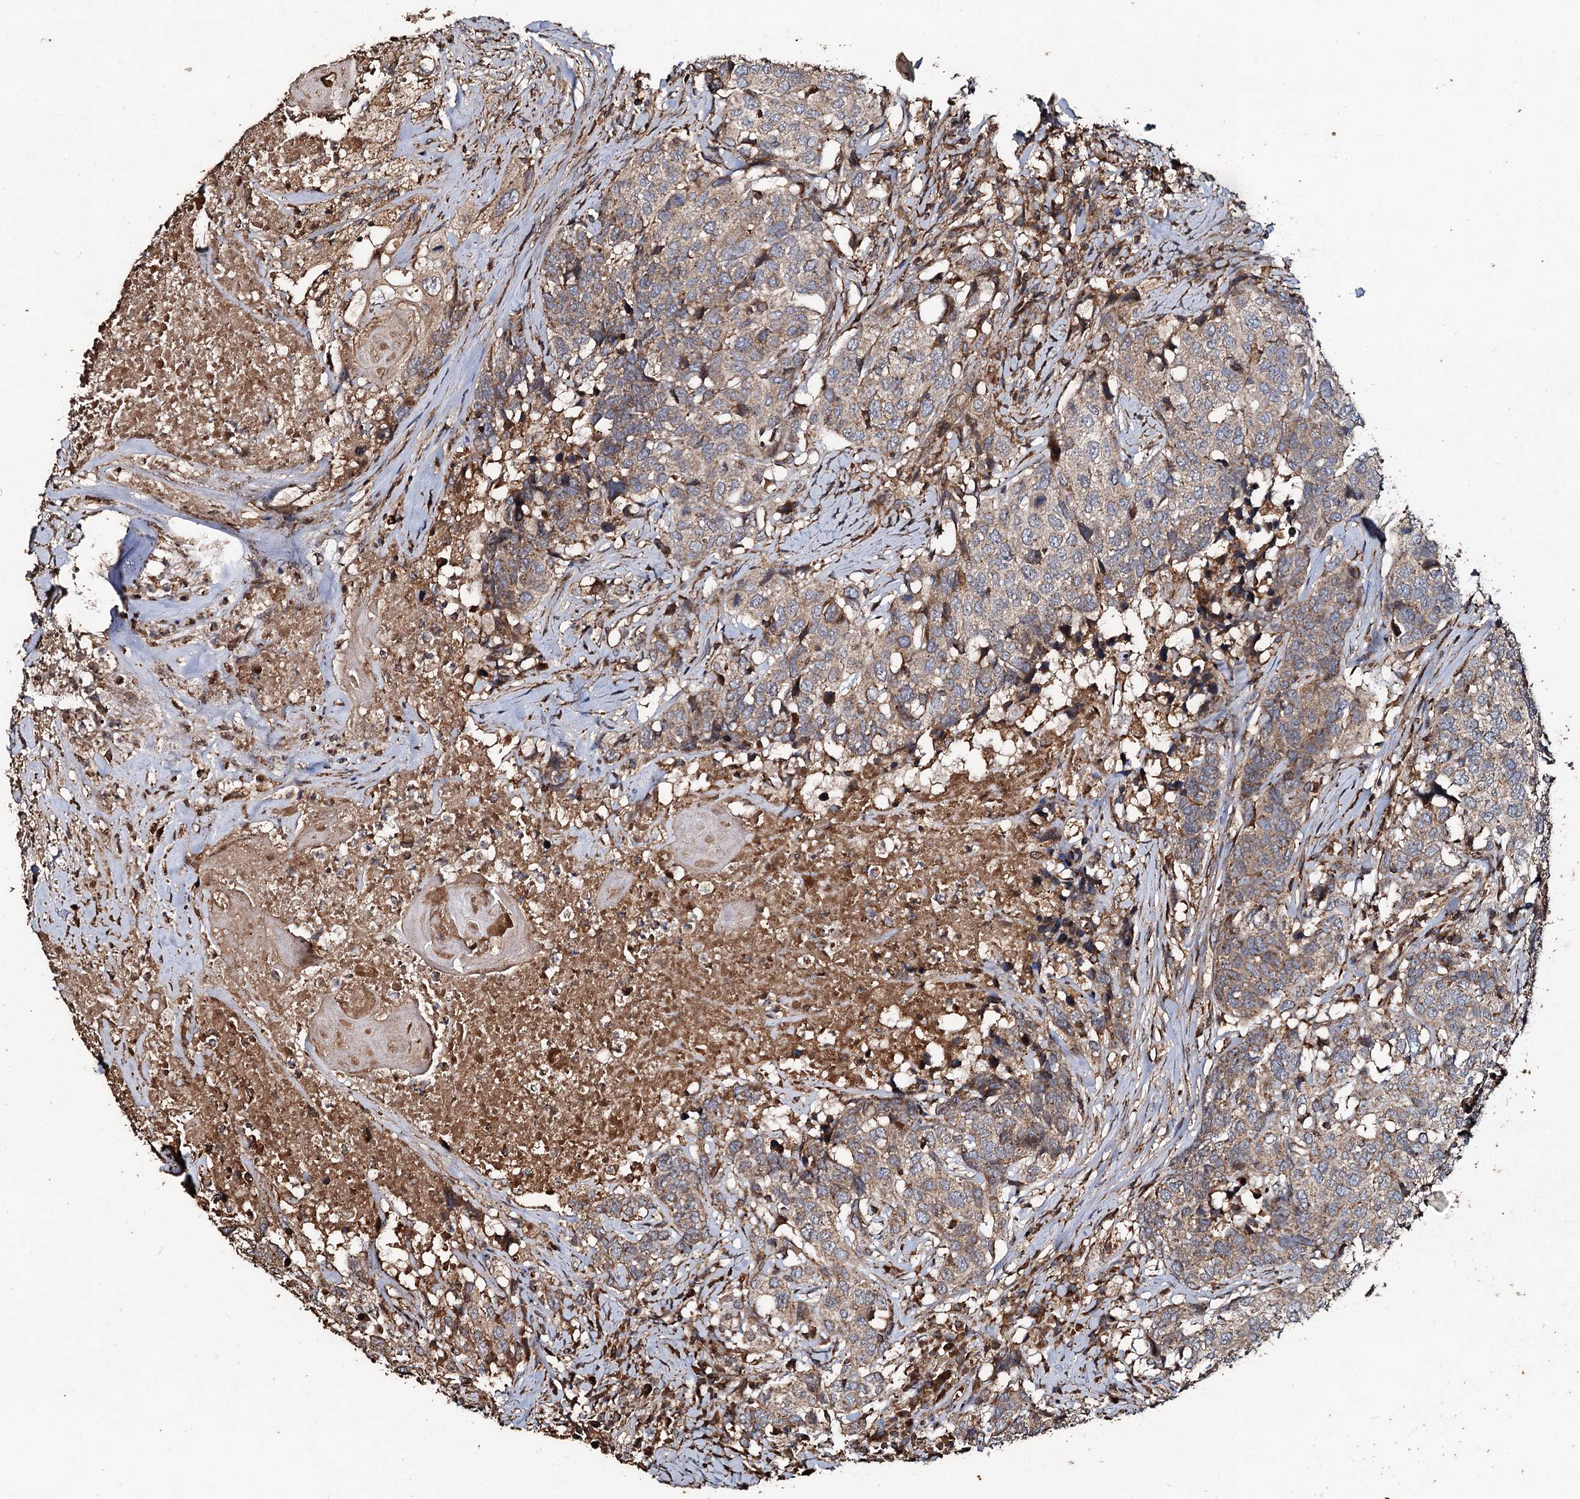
{"staining": {"intensity": "weak", "quantity": "25%-75%", "location": "cytoplasmic/membranous"}, "tissue": "head and neck cancer", "cell_type": "Tumor cells", "image_type": "cancer", "snomed": [{"axis": "morphology", "description": "Squamous cell carcinoma, NOS"}, {"axis": "topography", "description": "Head-Neck"}], "caption": "The photomicrograph exhibits immunohistochemical staining of head and neck squamous cell carcinoma. There is weak cytoplasmic/membranous staining is seen in about 25%-75% of tumor cells.", "gene": "NOTCH2NLA", "patient": {"sex": "male", "age": 66}}